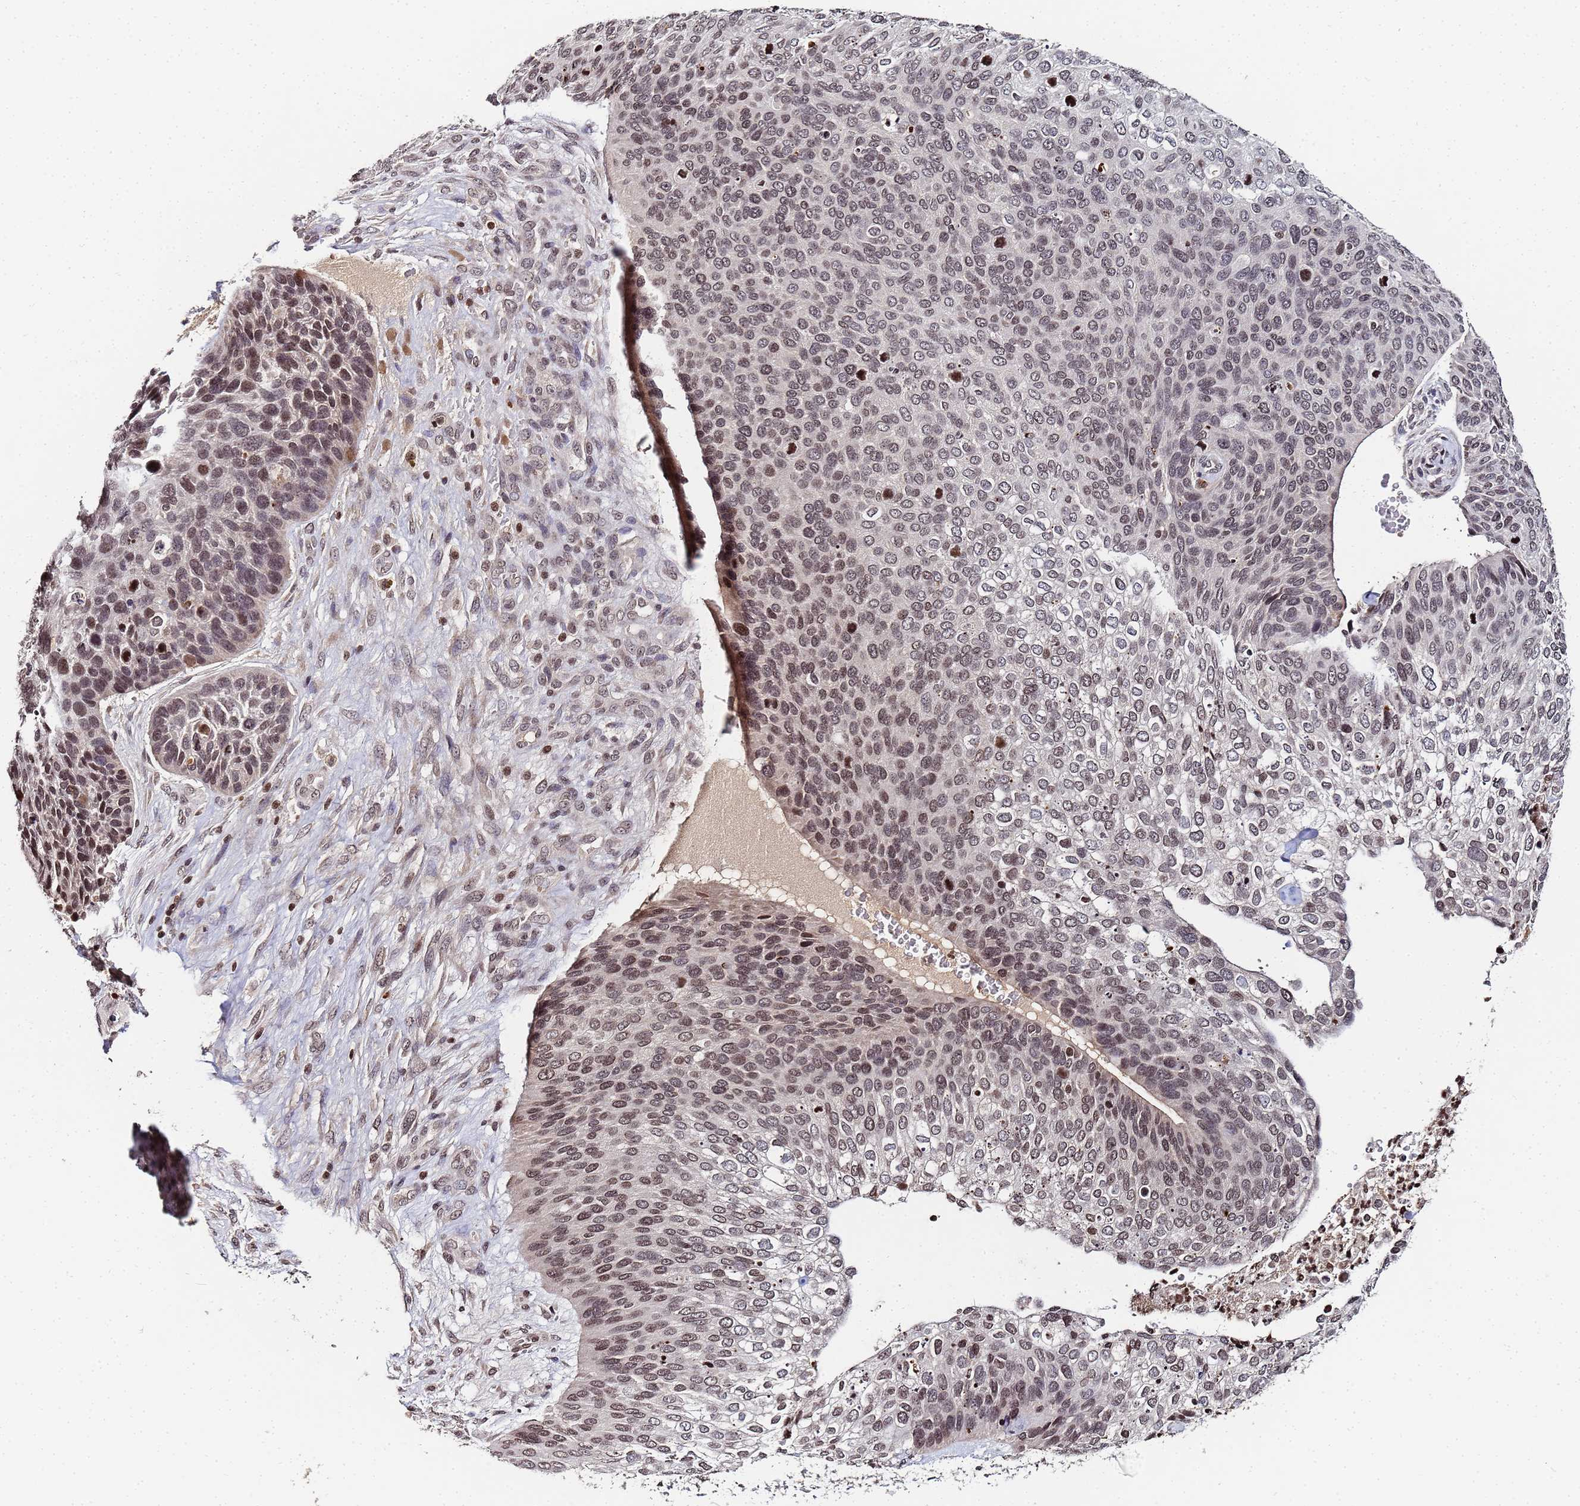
{"staining": {"intensity": "weak", "quantity": ">75%", "location": "nuclear"}, "tissue": "skin cancer", "cell_type": "Tumor cells", "image_type": "cancer", "snomed": [{"axis": "morphology", "description": "Basal cell carcinoma"}, {"axis": "topography", "description": "Skin"}], "caption": "Tumor cells display low levels of weak nuclear staining in about >75% of cells in skin cancer (basal cell carcinoma). The staining was performed using DAB (3,3'-diaminobenzidine) to visualize the protein expression in brown, while the nuclei were stained in blue with hematoxylin (Magnification: 20x).", "gene": "FZD4", "patient": {"sex": "female", "age": 74}}